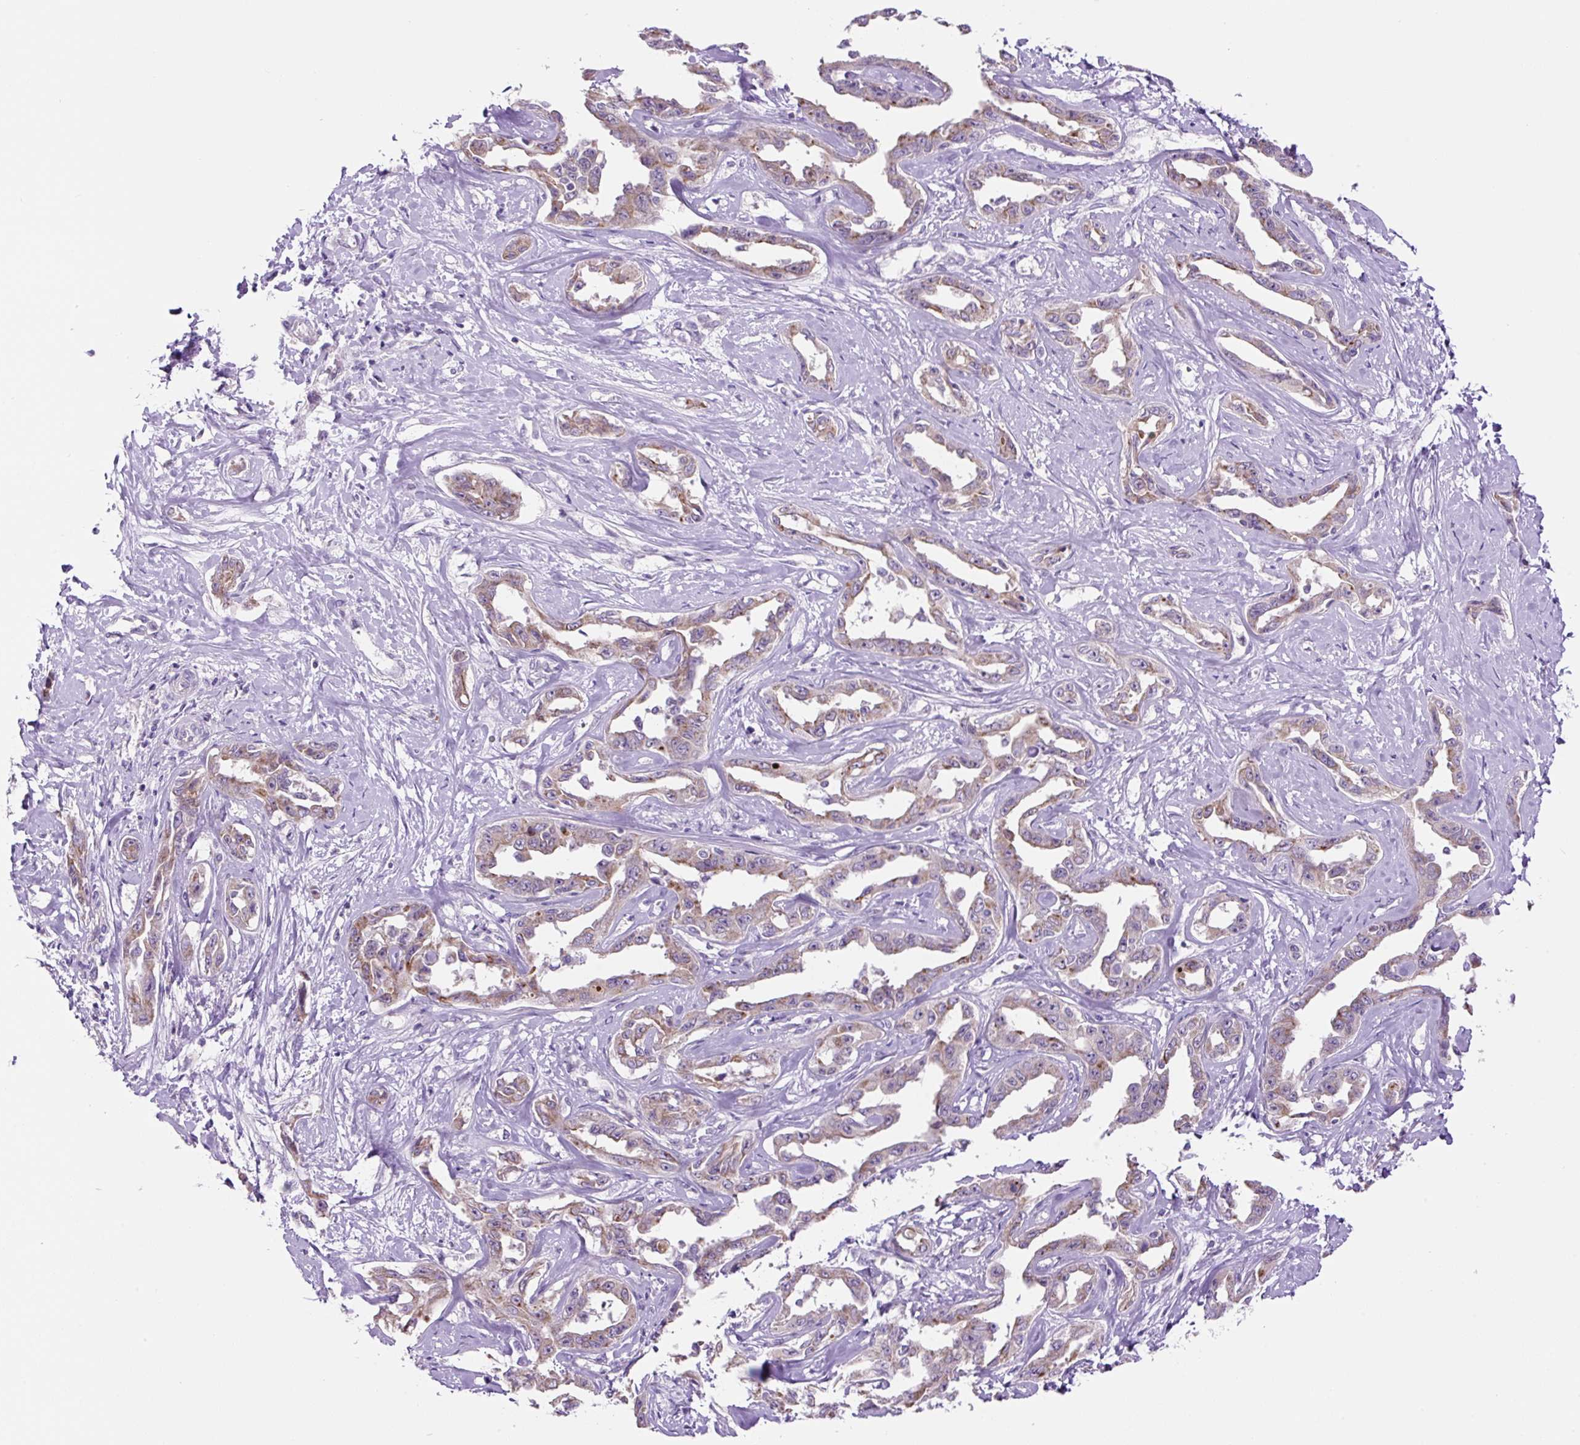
{"staining": {"intensity": "weak", "quantity": ">75%", "location": "cytoplasmic/membranous"}, "tissue": "liver cancer", "cell_type": "Tumor cells", "image_type": "cancer", "snomed": [{"axis": "morphology", "description": "Cholangiocarcinoma"}, {"axis": "topography", "description": "Liver"}], "caption": "Immunohistochemical staining of liver cancer (cholangiocarcinoma) exhibits low levels of weak cytoplasmic/membranous protein expression in approximately >75% of tumor cells.", "gene": "OGDHL", "patient": {"sex": "male", "age": 59}}